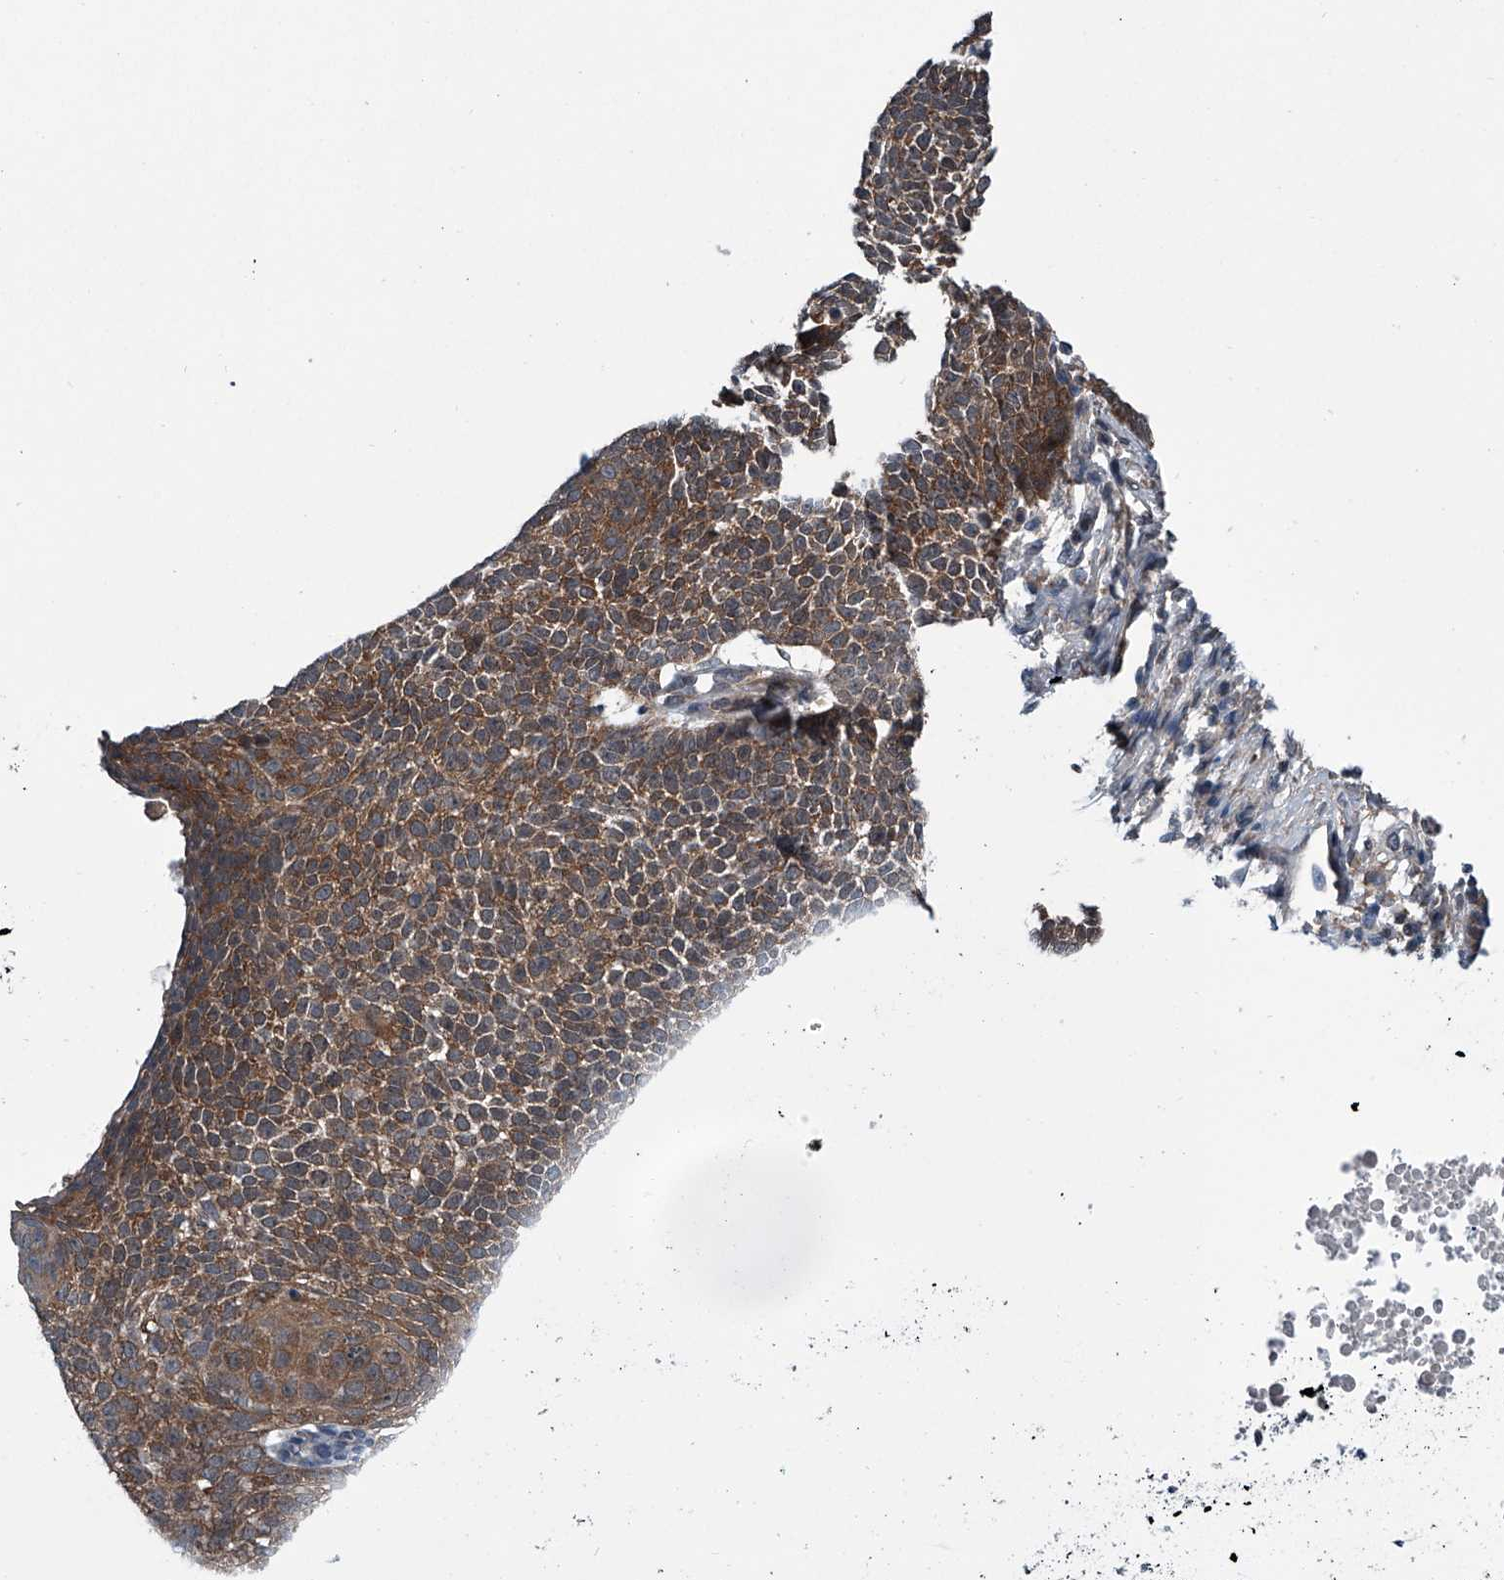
{"staining": {"intensity": "moderate", "quantity": ">75%", "location": "cytoplasmic/membranous"}, "tissue": "skin cancer", "cell_type": "Tumor cells", "image_type": "cancer", "snomed": [{"axis": "morphology", "description": "Basal cell carcinoma"}, {"axis": "topography", "description": "Skin"}], "caption": "Basal cell carcinoma (skin) stained with a brown dye exhibits moderate cytoplasmic/membranous positive positivity in approximately >75% of tumor cells.", "gene": "PPP2R5D", "patient": {"sex": "female", "age": 81}}